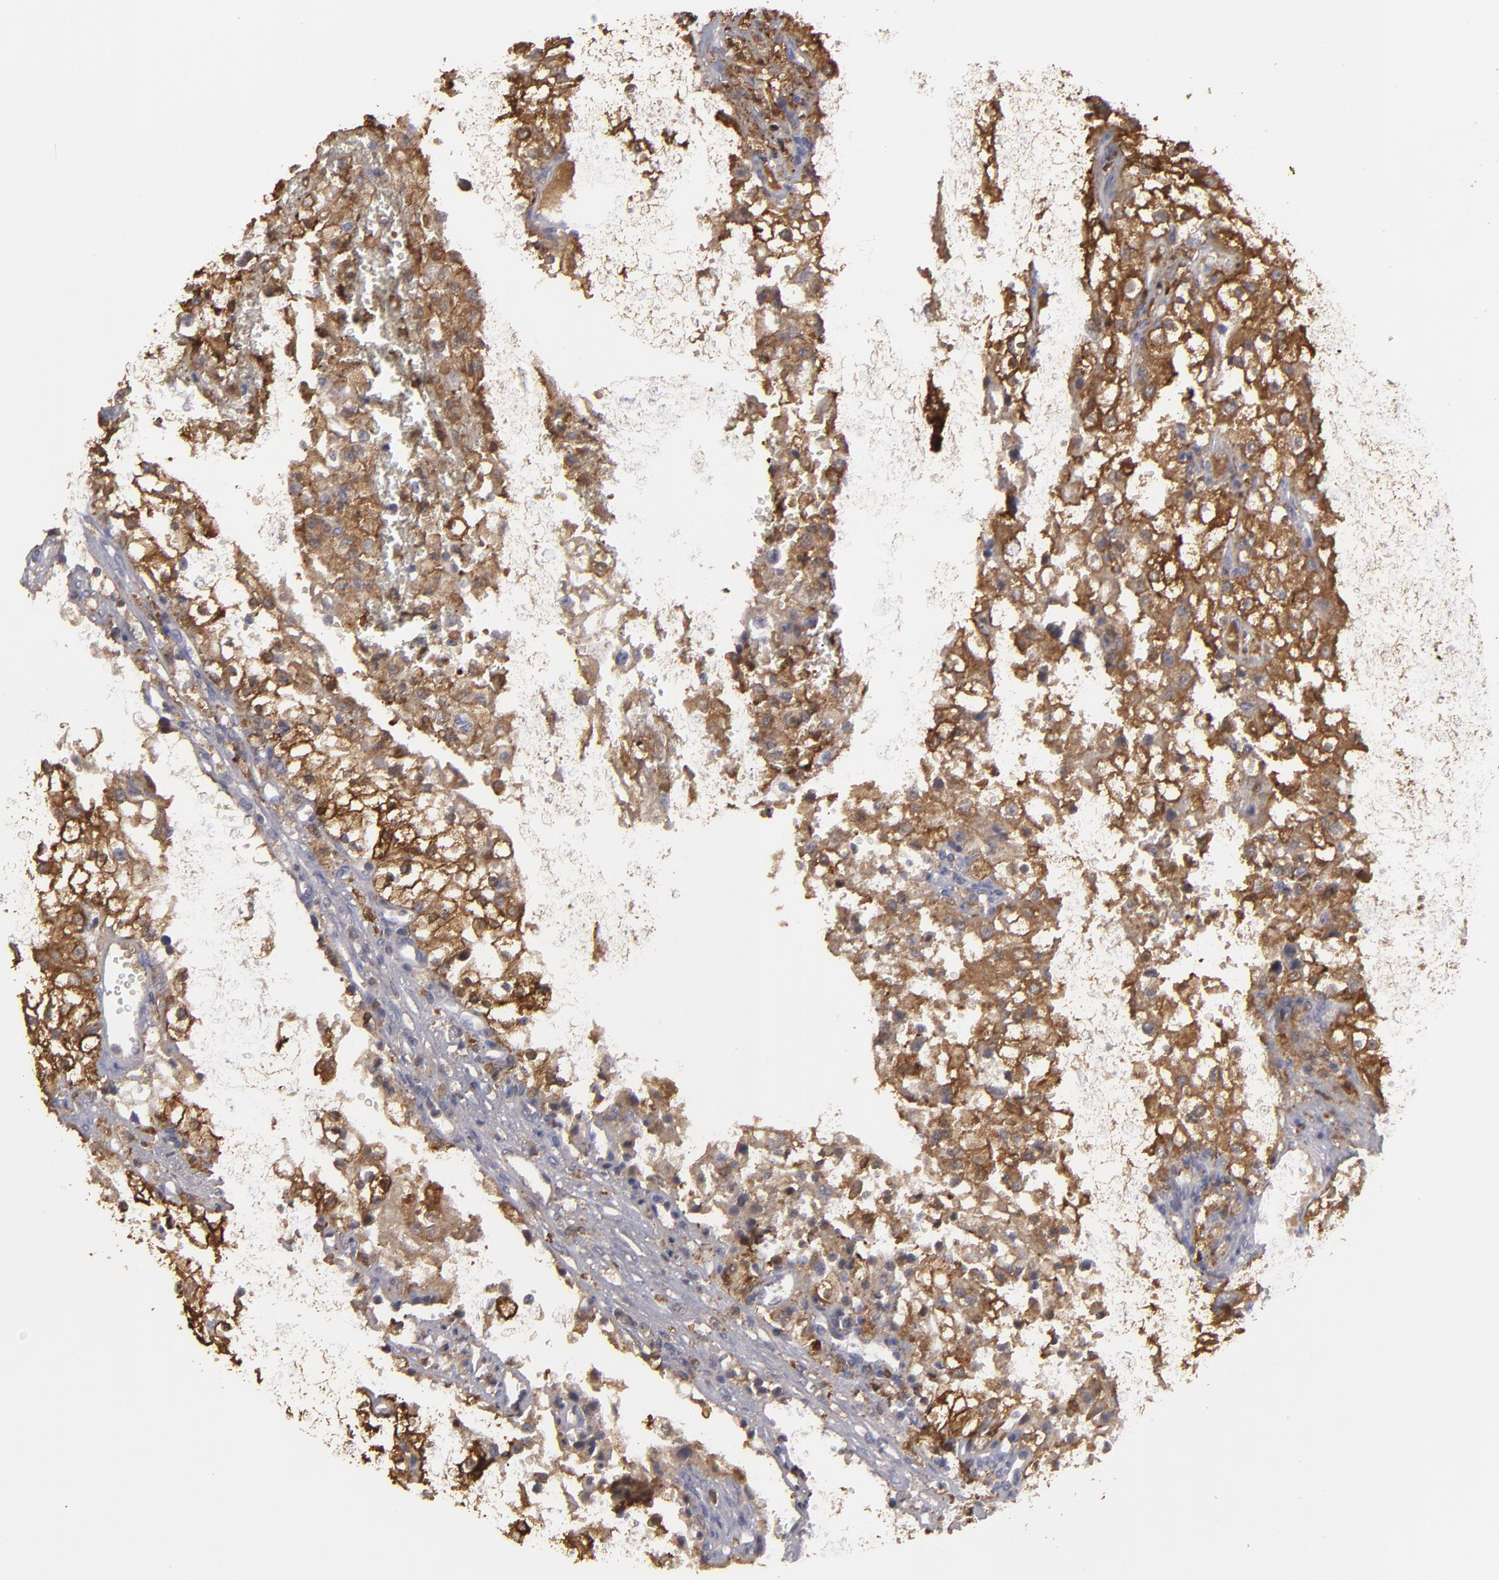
{"staining": {"intensity": "strong", "quantity": ">75%", "location": "cytoplasmic/membranous"}, "tissue": "renal cancer", "cell_type": "Tumor cells", "image_type": "cancer", "snomed": [{"axis": "morphology", "description": "Adenocarcinoma, NOS"}, {"axis": "topography", "description": "Kidney"}], "caption": "The micrograph reveals immunohistochemical staining of renal cancer. There is strong cytoplasmic/membranous positivity is present in about >75% of tumor cells. (DAB IHC with brightfield microscopy, high magnification).", "gene": "SEMA3G", "patient": {"sex": "female", "age": 74}}